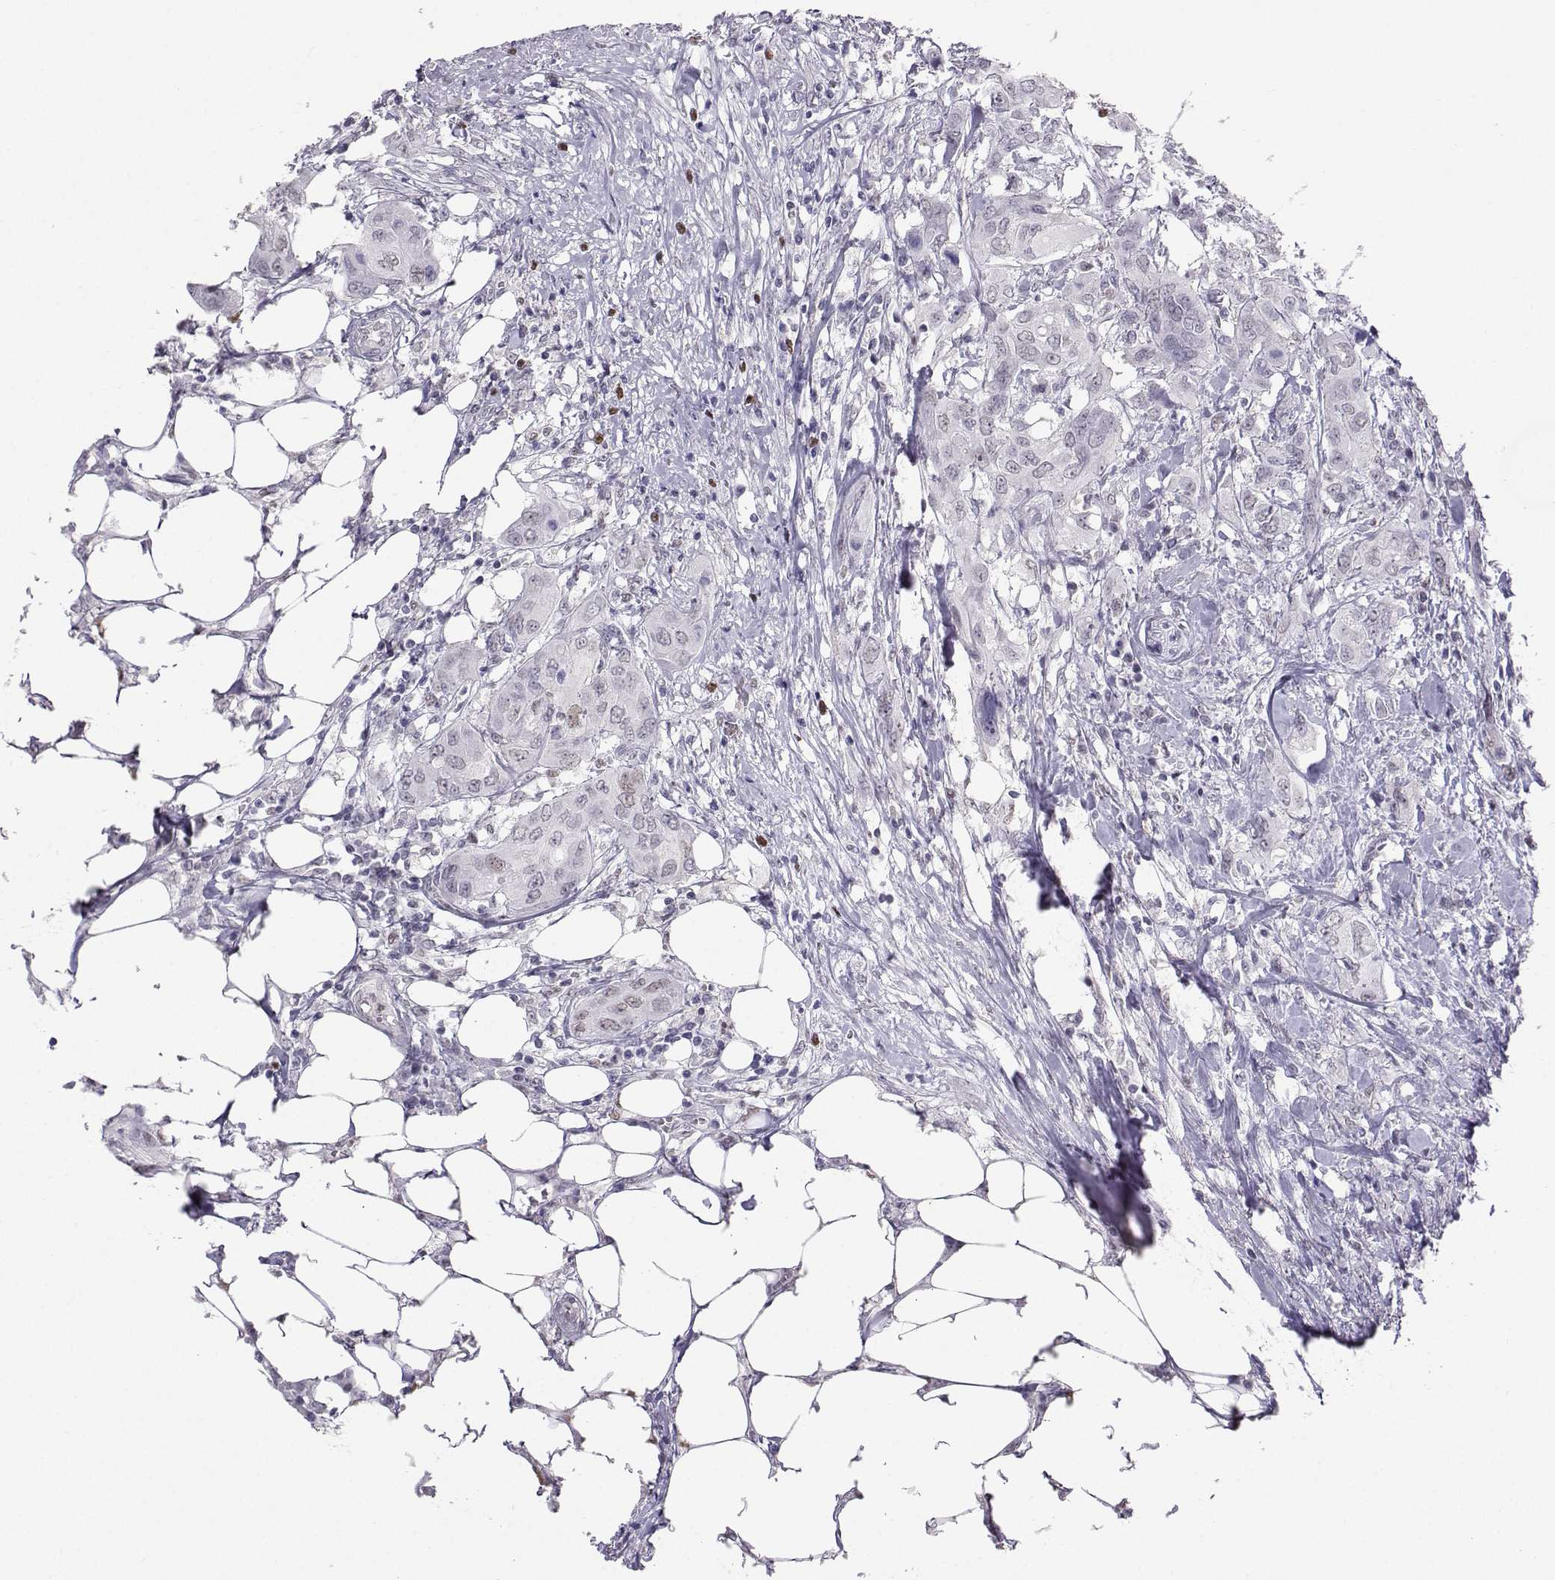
{"staining": {"intensity": "negative", "quantity": "none", "location": "none"}, "tissue": "urothelial cancer", "cell_type": "Tumor cells", "image_type": "cancer", "snomed": [{"axis": "morphology", "description": "Urothelial carcinoma, NOS"}, {"axis": "morphology", "description": "Urothelial carcinoma, High grade"}, {"axis": "topography", "description": "Urinary bladder"}], "caption": "This is an IHC photomicrograph of human urothelial cancer. There is no expression in tumor cells.", "gene": "TEDC2", "patient": {"sex": "male", "age": 63}}